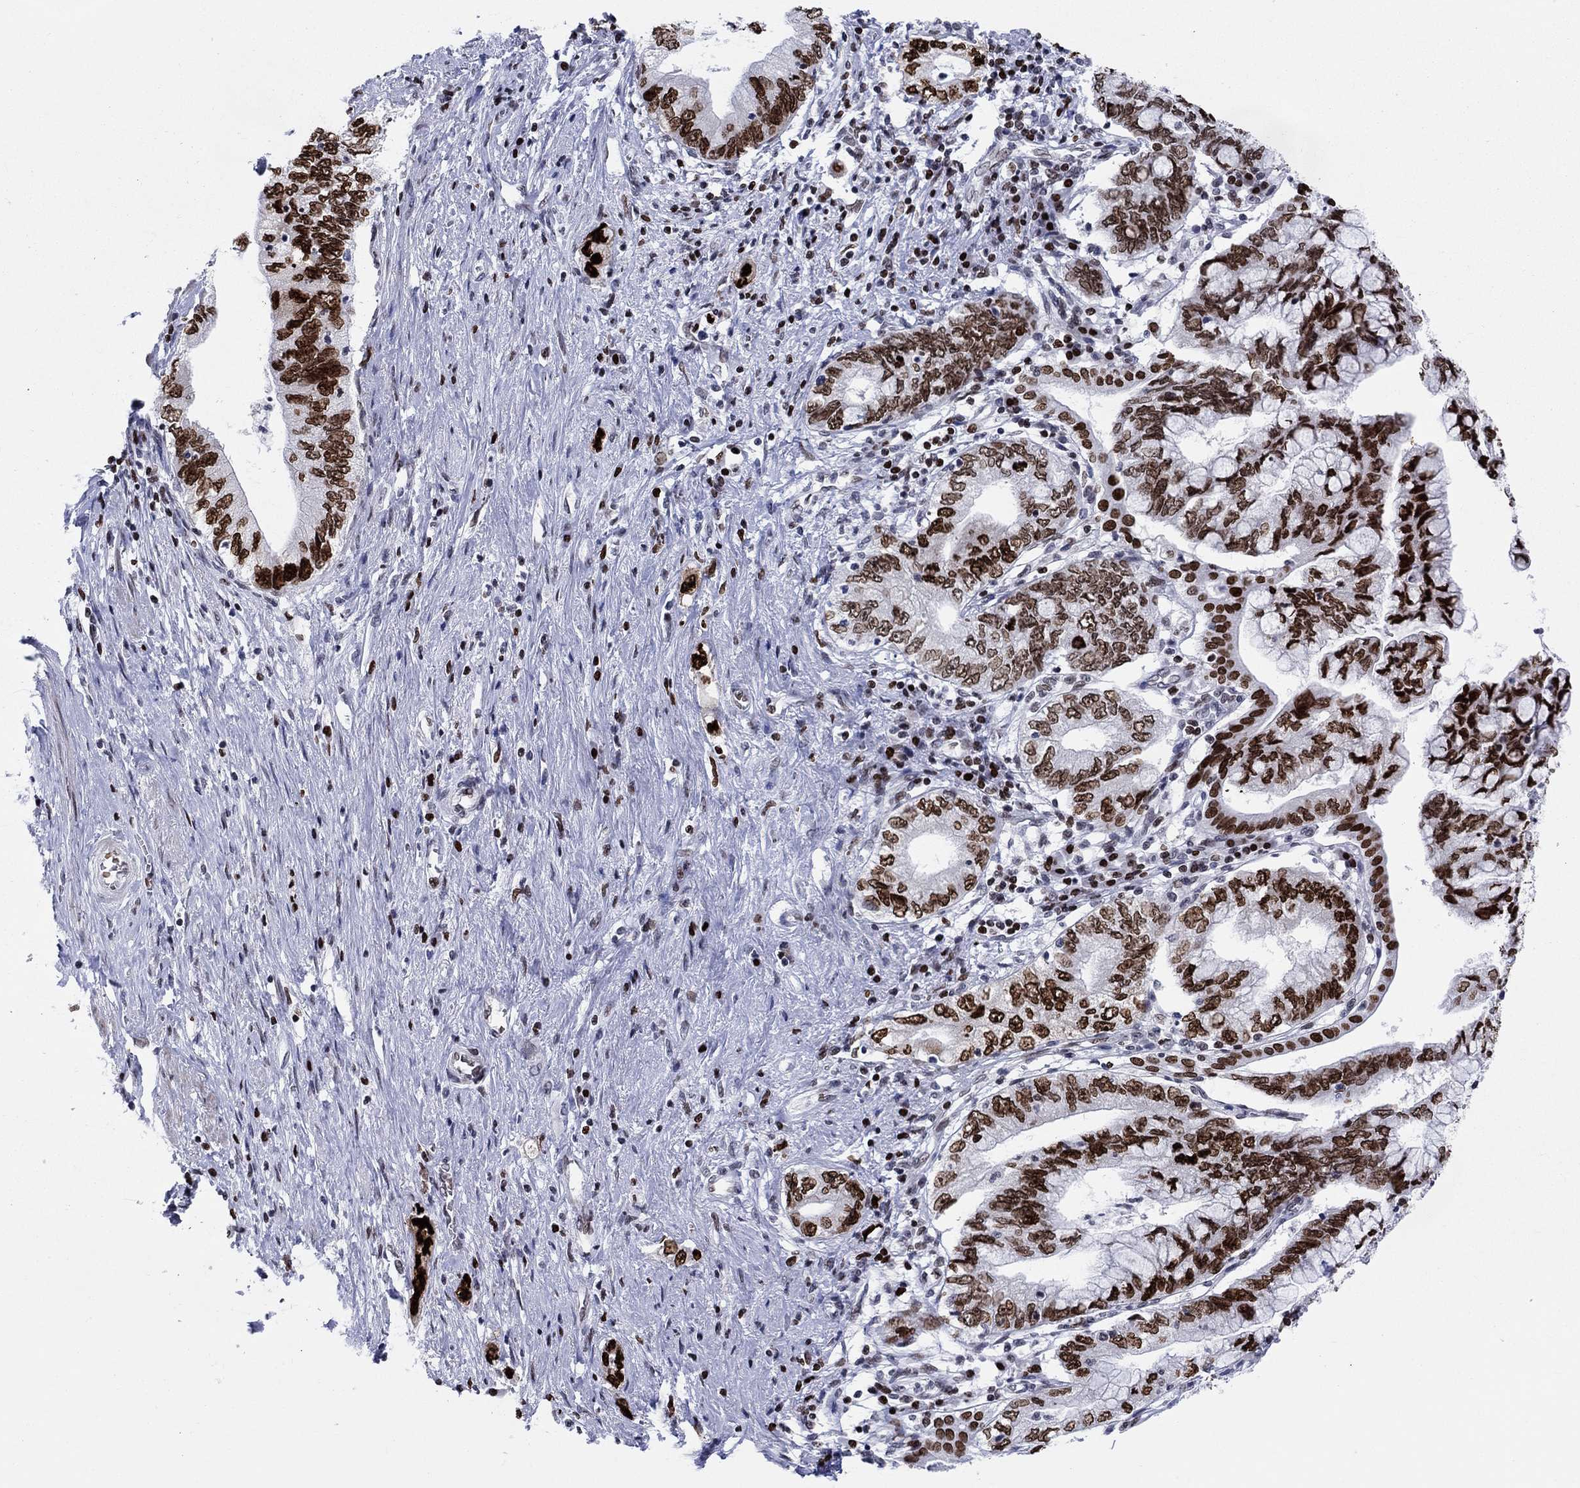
{"staining": {"intensity": "strong", "quantity": ">75%", "location": "nuclear"}, "tissue": "pancreatic cancer", "cell_type": "Tumor cells", "image_type": "cancer", "snomed": [{"axis": "morphology", "description": "Adenocarcinoma, NOS"}, {"axis": "topography", "description": "Pancreas"}], "caption": "This histopathology image exhibits adenocarcinoma (pancreatic) stained with immunohistochemistry to label a protein in brown. The nuclear of tumor cells show strong positivity for the protein. Nuclei are counter-stained blue.", "gene": "HMGA1", "patient": {"sex": "female", "age": 73}}